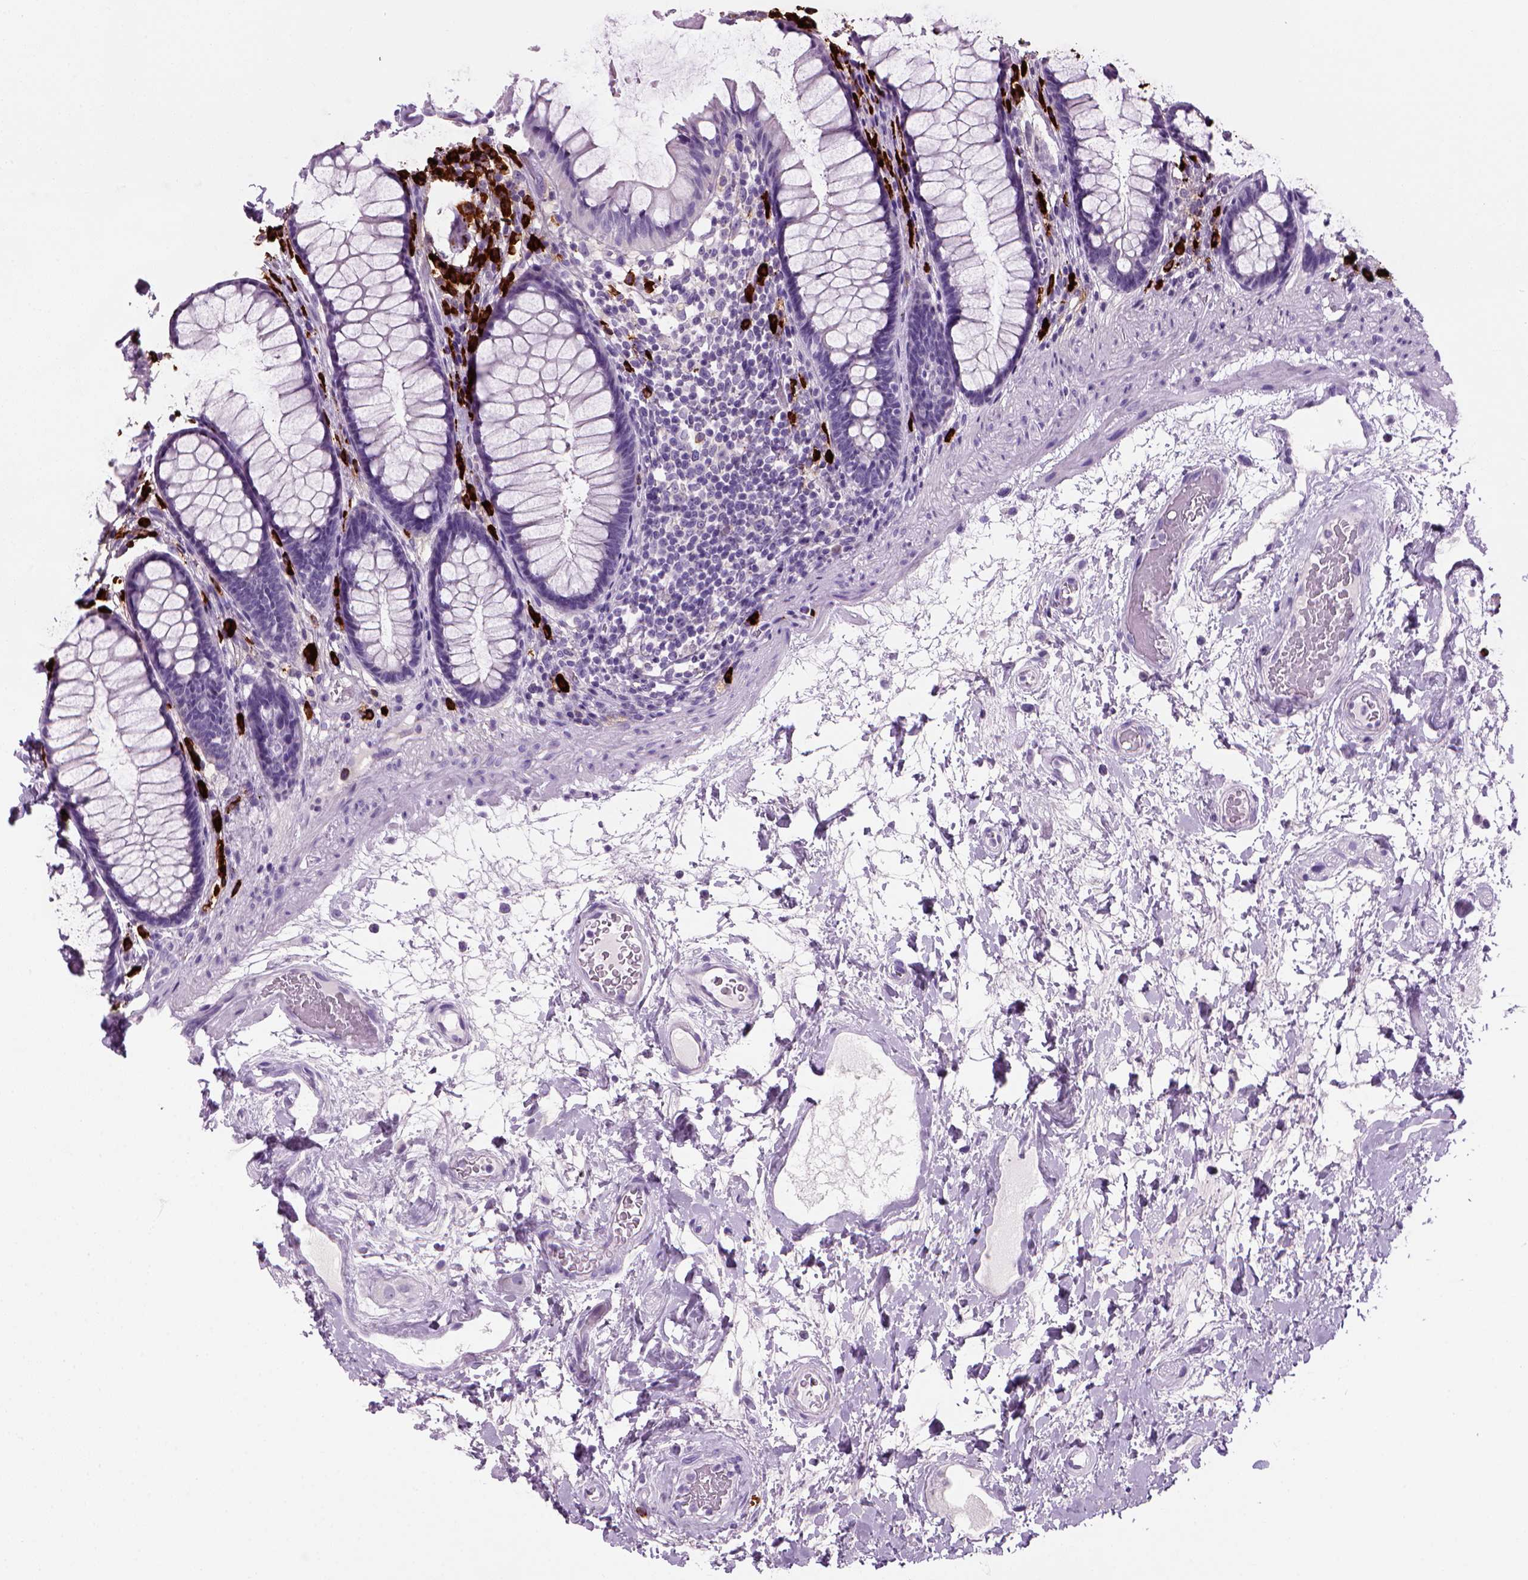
{"staining": {"intensity": "negative", "quantity": "none", "location": "none"}, "tissue": "rectum", "cell_type": "Glandular cells", "image_type": "normal", "snomed": [{"axis": "morphology", "description": "Normal tissue, NOS"}, {"axis": "topography", "description": "Rectum"}], "caption": "This is an immunohistochemistry (IHC) histopathology image of unremarkable human rectum. There is no positivity in glandular cells.", "gene": "MZB1", "patient": {"sex": "male", "age": 72}}